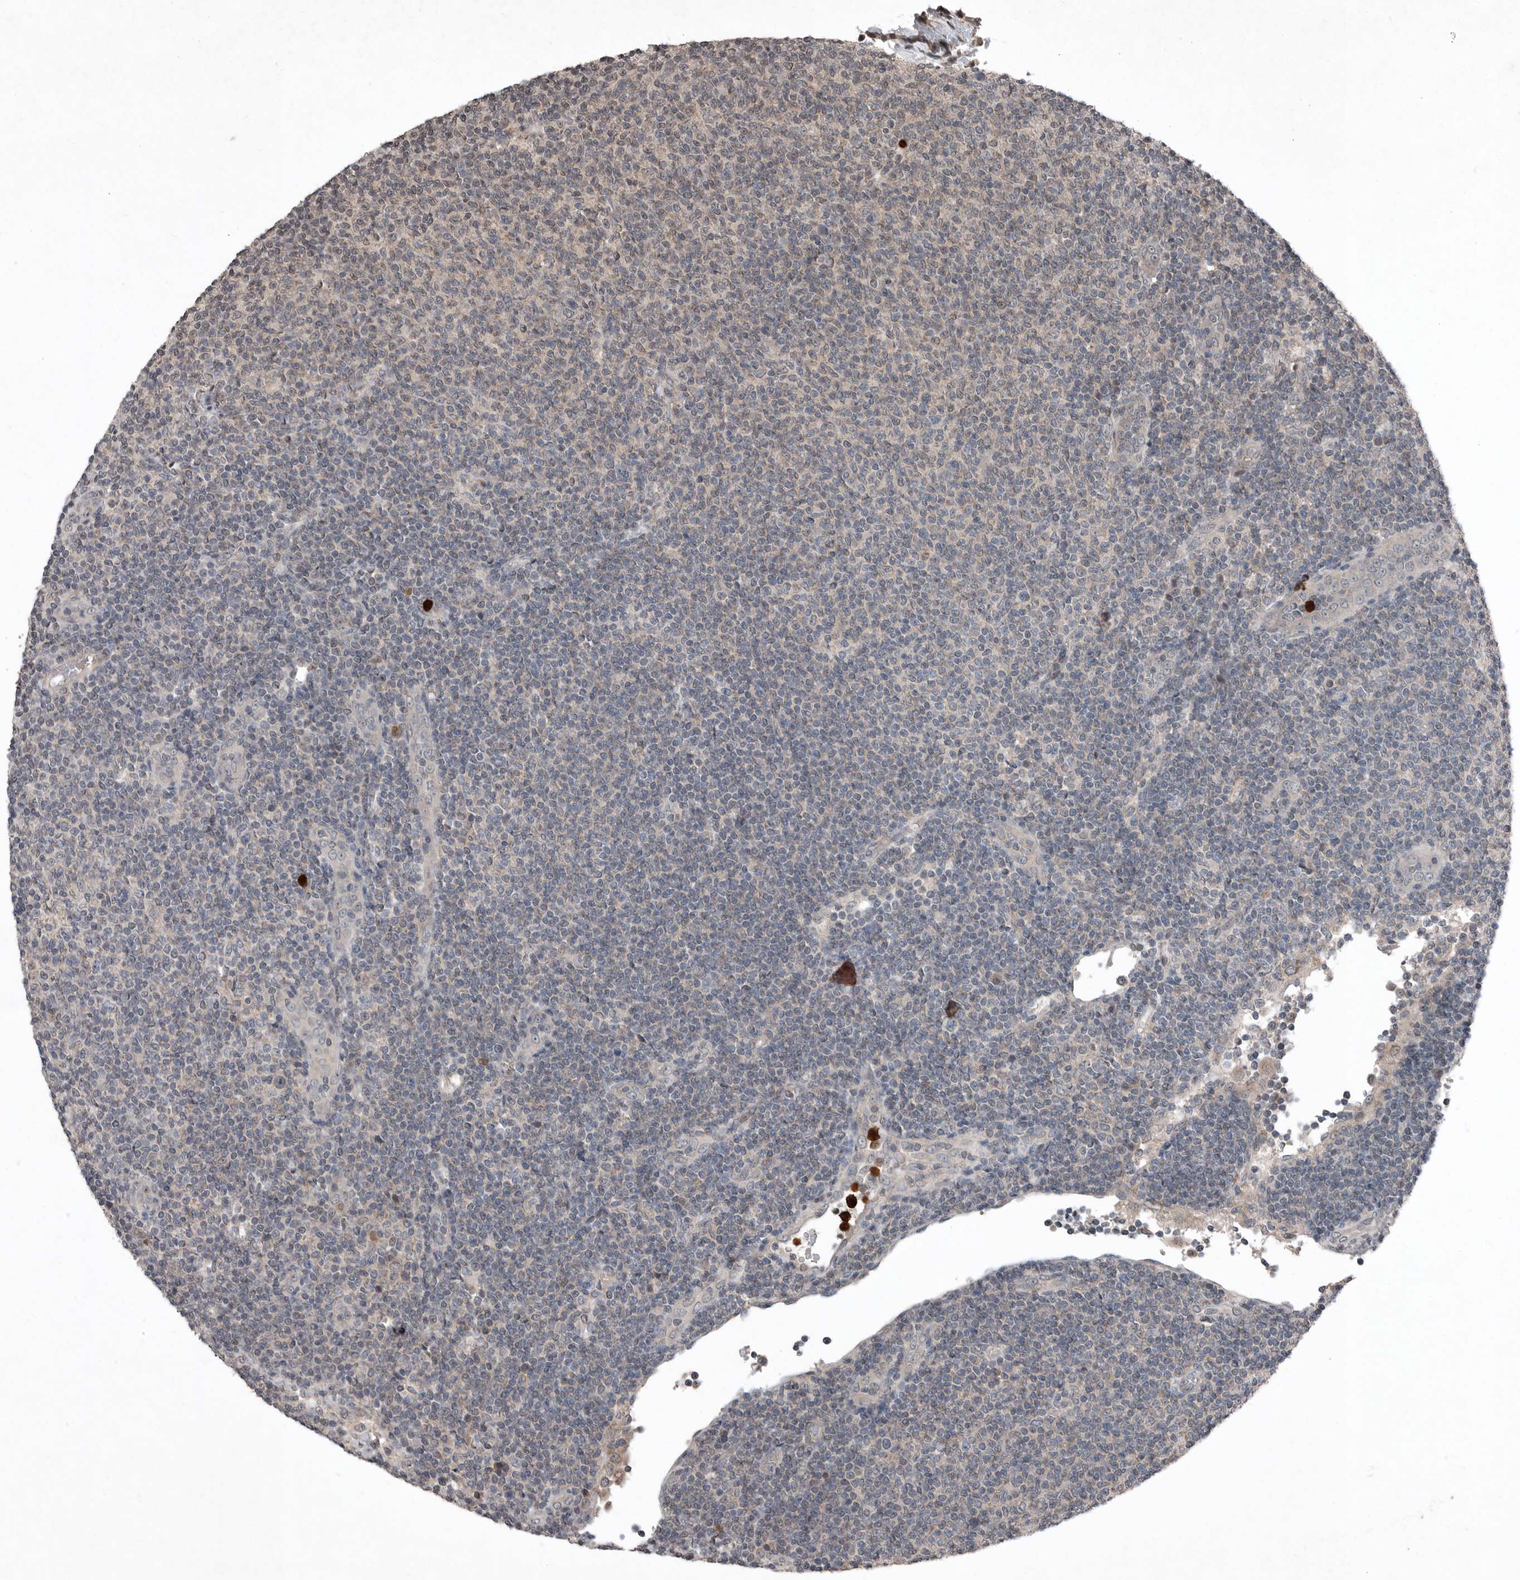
{"staining": {"intensity": "negative", "quantity": "none", "location": "none"}, "tissue": "lymphoma", "cell_type": "Tumor cells", "image_type": "cancer", "snomed": [{"axis": "morphology", "description": "Malignant lymphoma, non-Hodgkin's type, Low grade"}, {"axis": "topography", "description": "Lymph node"}], "caption": "Micrograph shows no significant protein expression in tumor cells of malignant lymphoma, non-Hodgkin's type (low-grade).", "gene": "SCP2", "patient": {"sex": "male", "age": 66}}